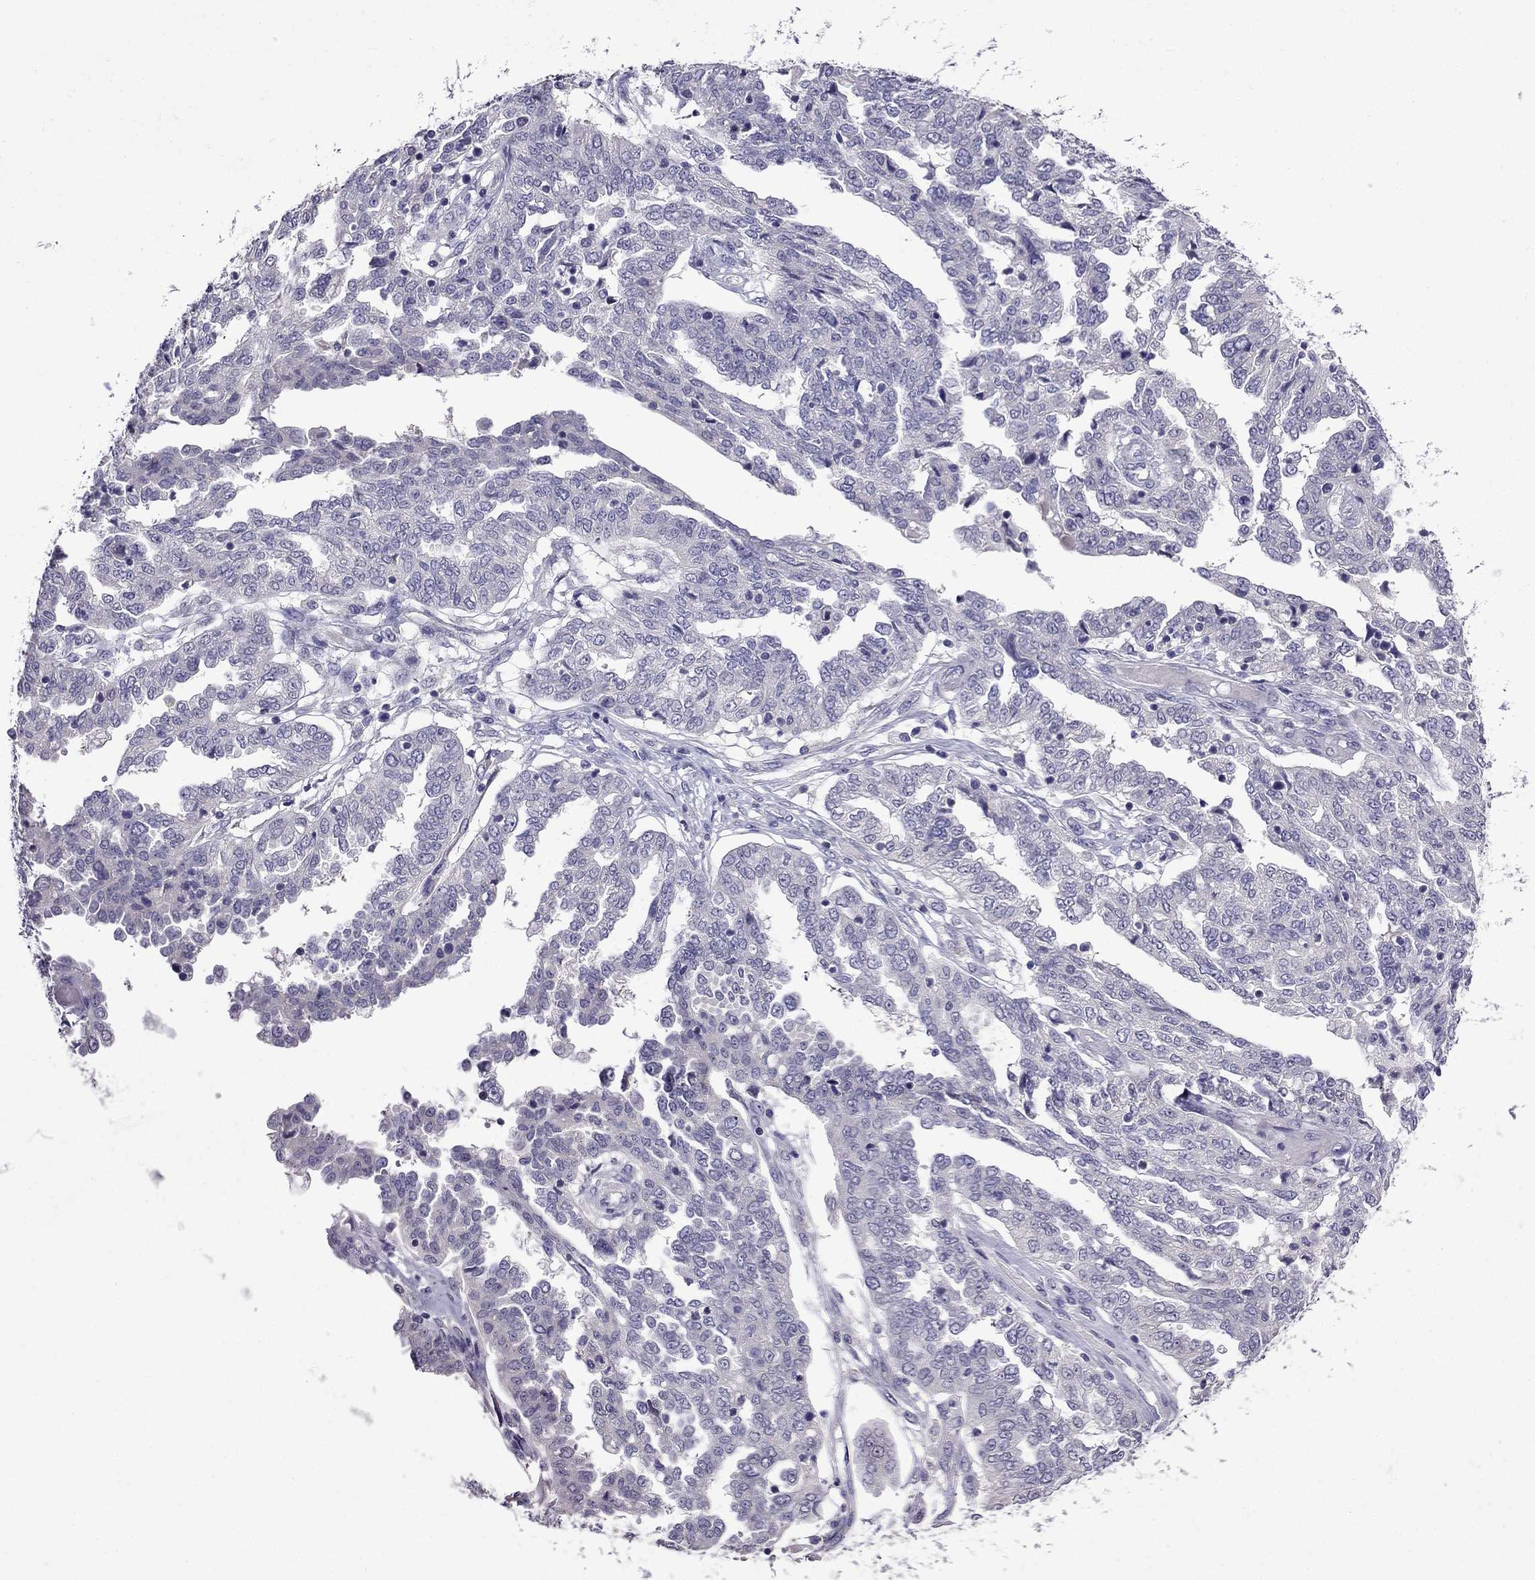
{"staining": {"intensity": "negative", "quantity": "none", "location": "none"}, "tissue": "ovarian cancer", "cell_type": "Tumor cells", "image_type": "cancer", "snomed": [{"axis": "morphology", "description": "Cystadenocarcinoma, serous, NOS"}, {"axis": "topography", "description": "Ovary"}], "caption": "Histopathology image shows no significant protein expression in tumor cells of ovarian cancer.", "gene": "SCNN1D", "patient": {"sex": "female", "age": 67}}